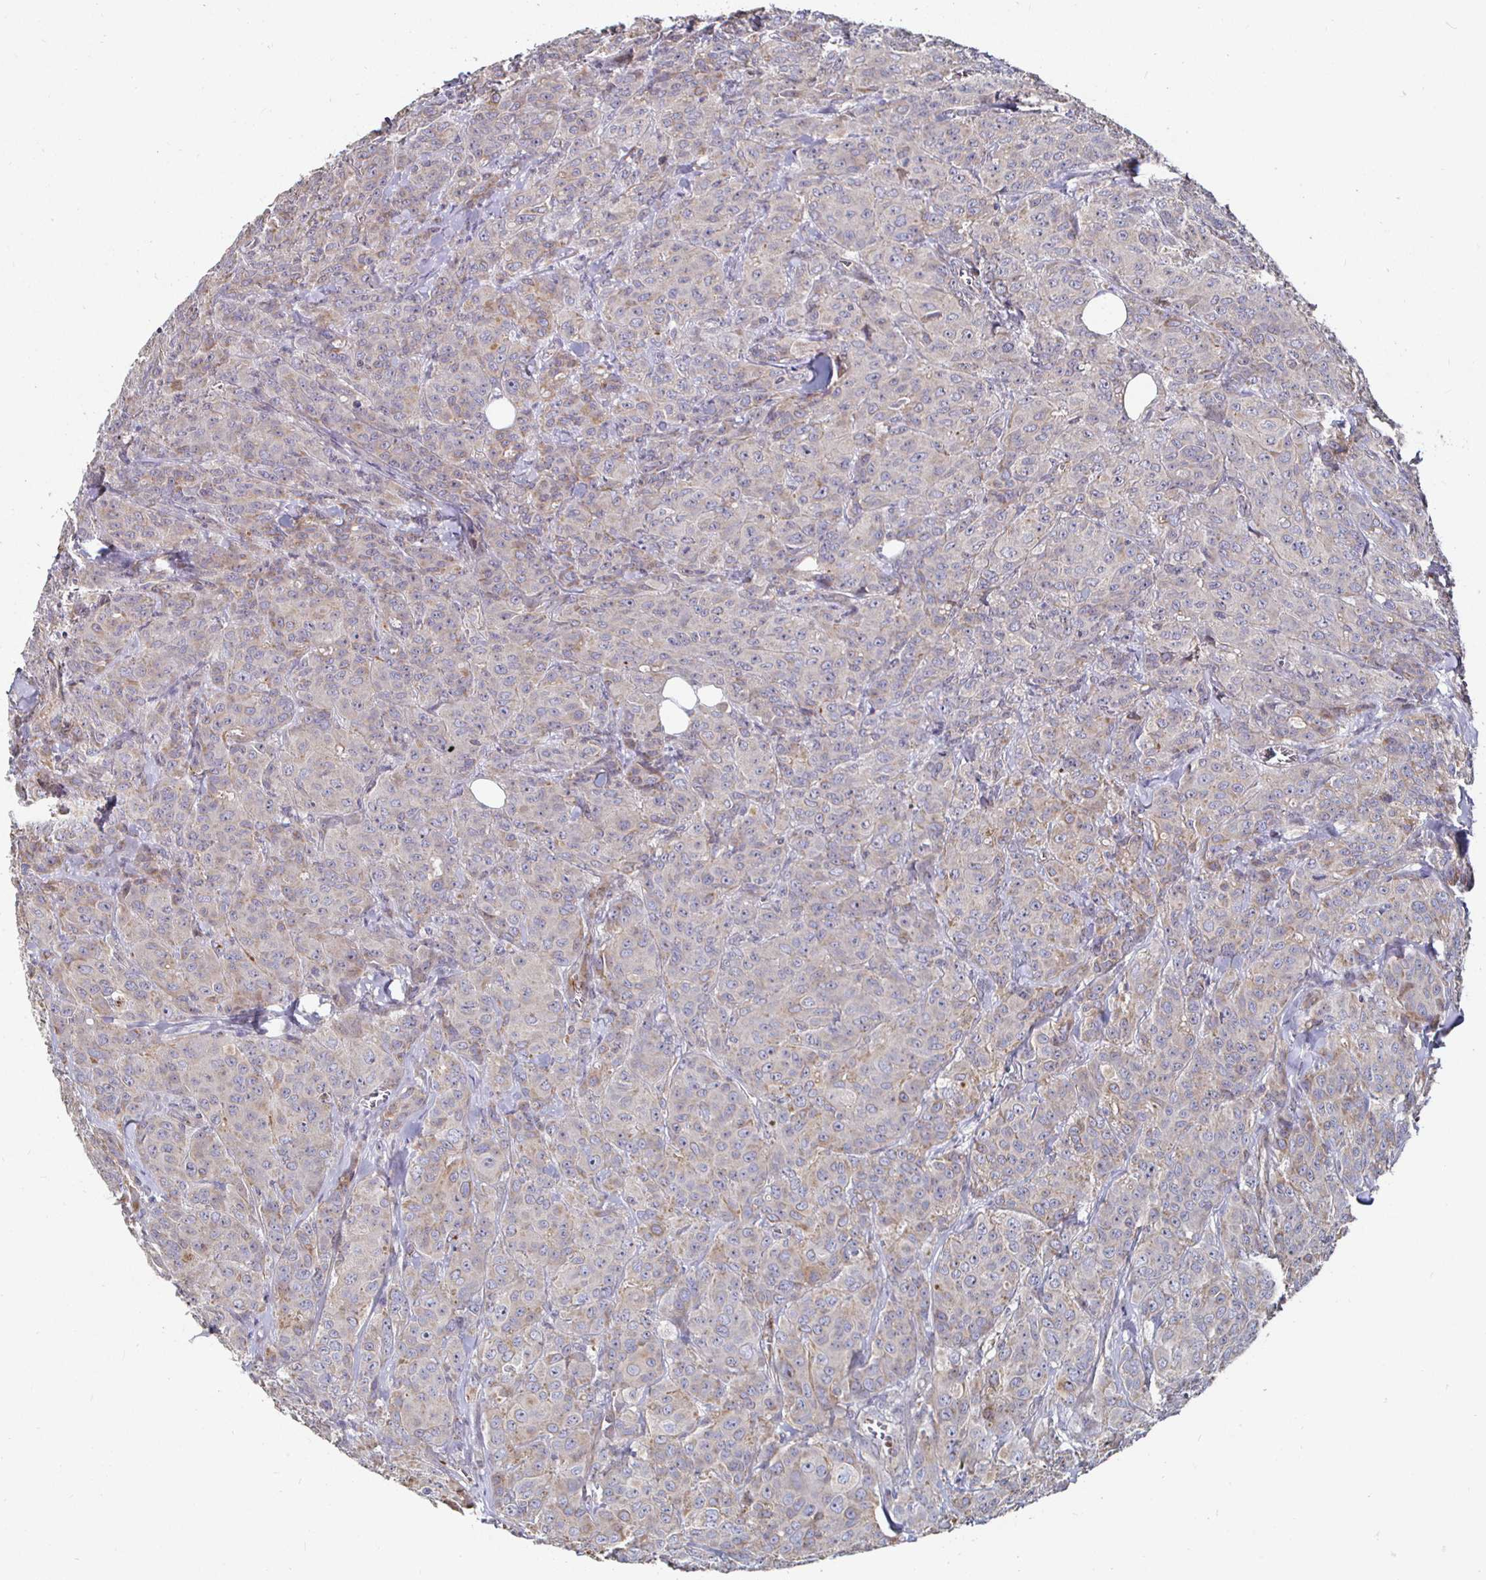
{"staining": {"intensity": "moderate", "quantity": ">75%", "location": "cytoplasmic/membranous"}, "tissue": "breast cancer", "cell_type": "Tumor cells", "image_type": "cancer", "snomed": [{"axis": "morphology", "description": "Normal tissue, NOS"}, {"axis": "morphology", "description": "Duct carcinoma"}, {"axis": "topography", "description": "Breast"}], "caption": "Brown immunohistochemical staining in breast intraductal carcinoma shows moderate cytoplasmic/membranous expression in approximately >75% of tumor cells.", "gene": "NRSN1", "patient": {"sex": "female", "age": 43}}